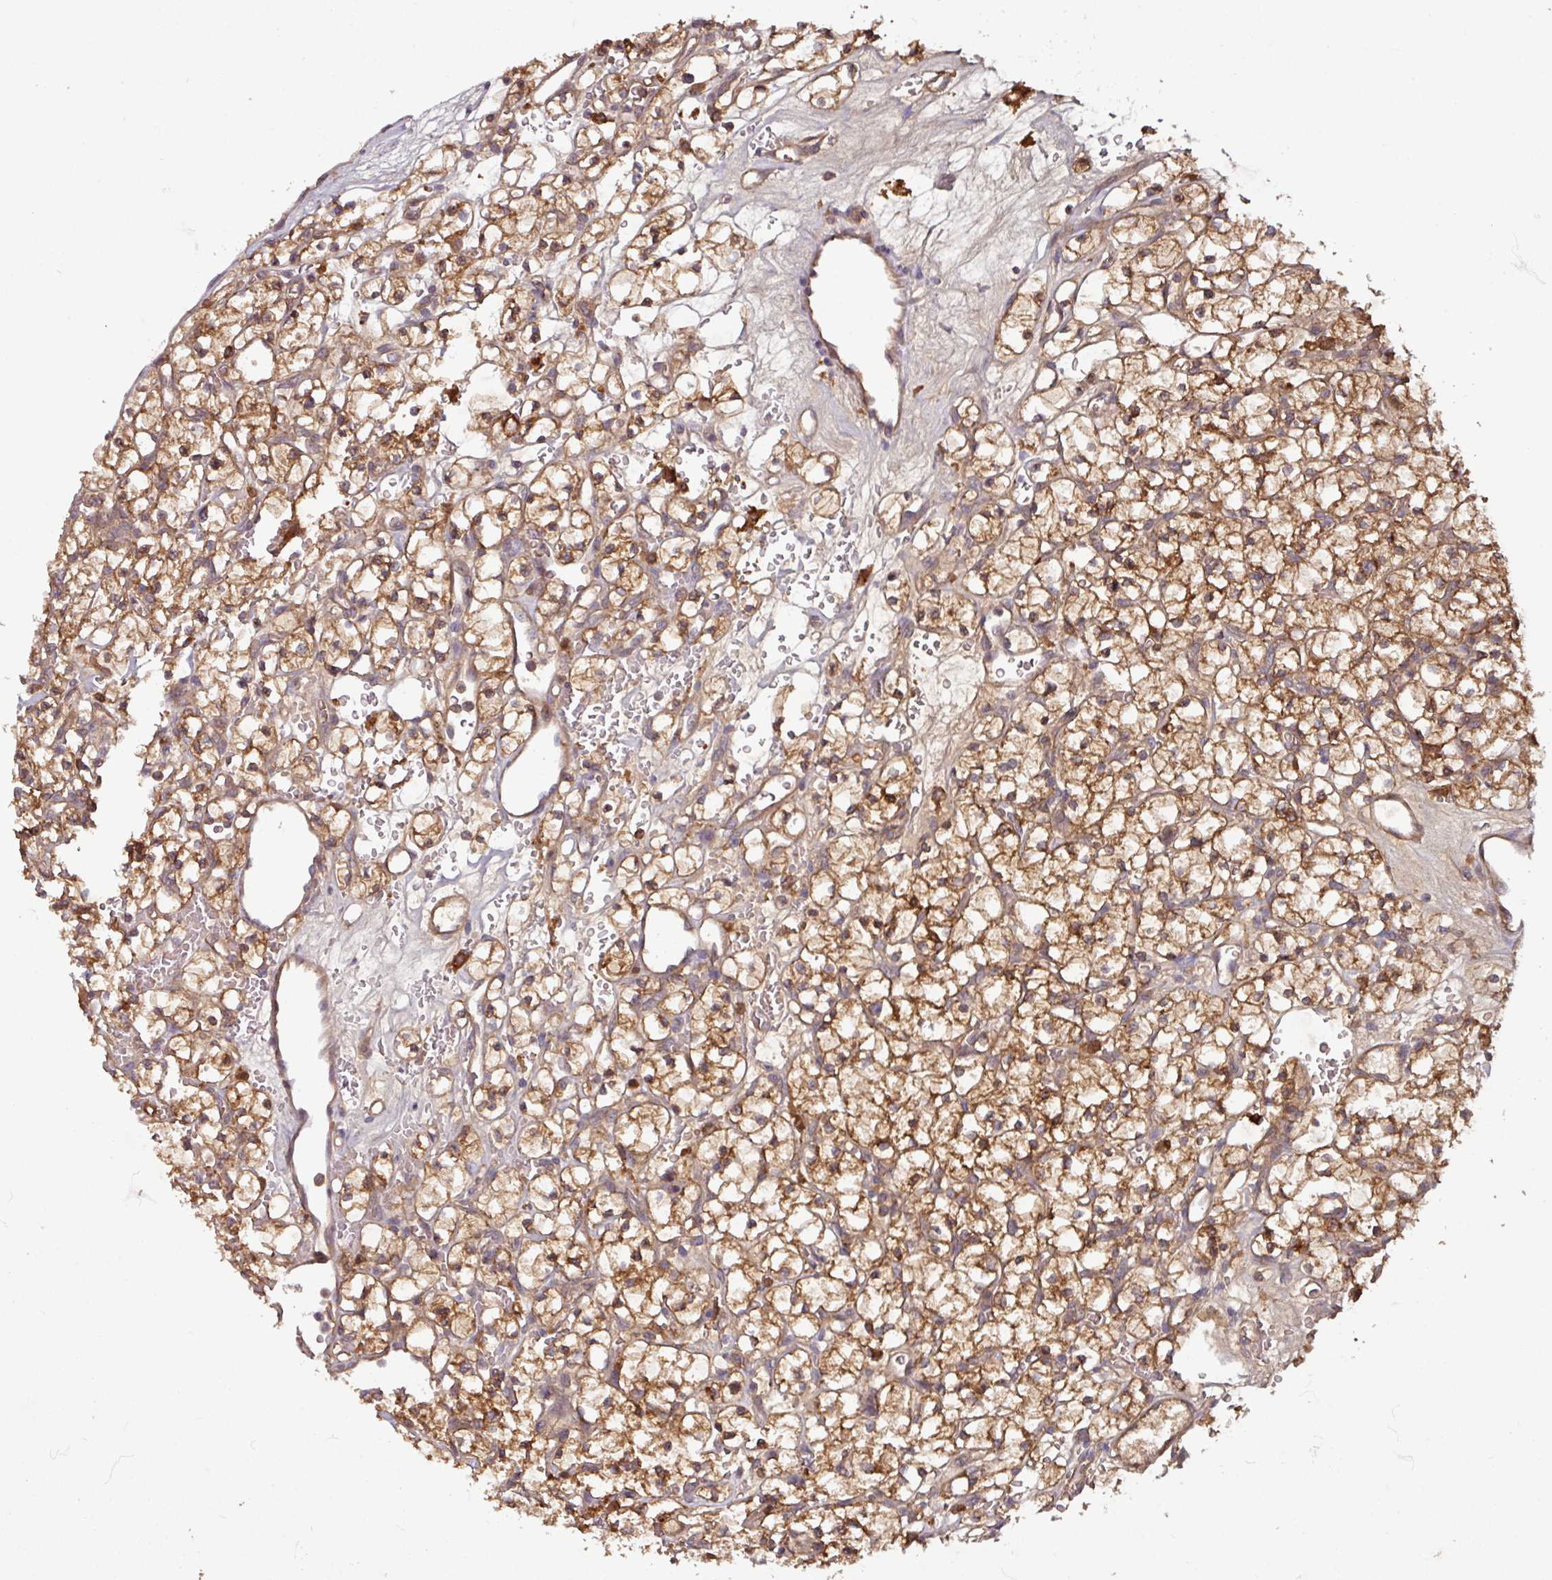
{"staining": {"intensity": "strong", "quantity": ">75%", "location": "cytoplasmic/membranous"}, "tissue": "renal cancer", "cell_type": "Tumor cells", "image_type": "cancer", "snomed": [{"axis": "morphology", "description": "Adenocarcinoma, NOS"}, {"axis": "topography", "description": "Kidney"}], "caption": "Renal cancer stained with a protein marker shows strong staining in tumor cells.", "gene": "GNPDA1", "patient": {"sex": "female", "age": 64}}